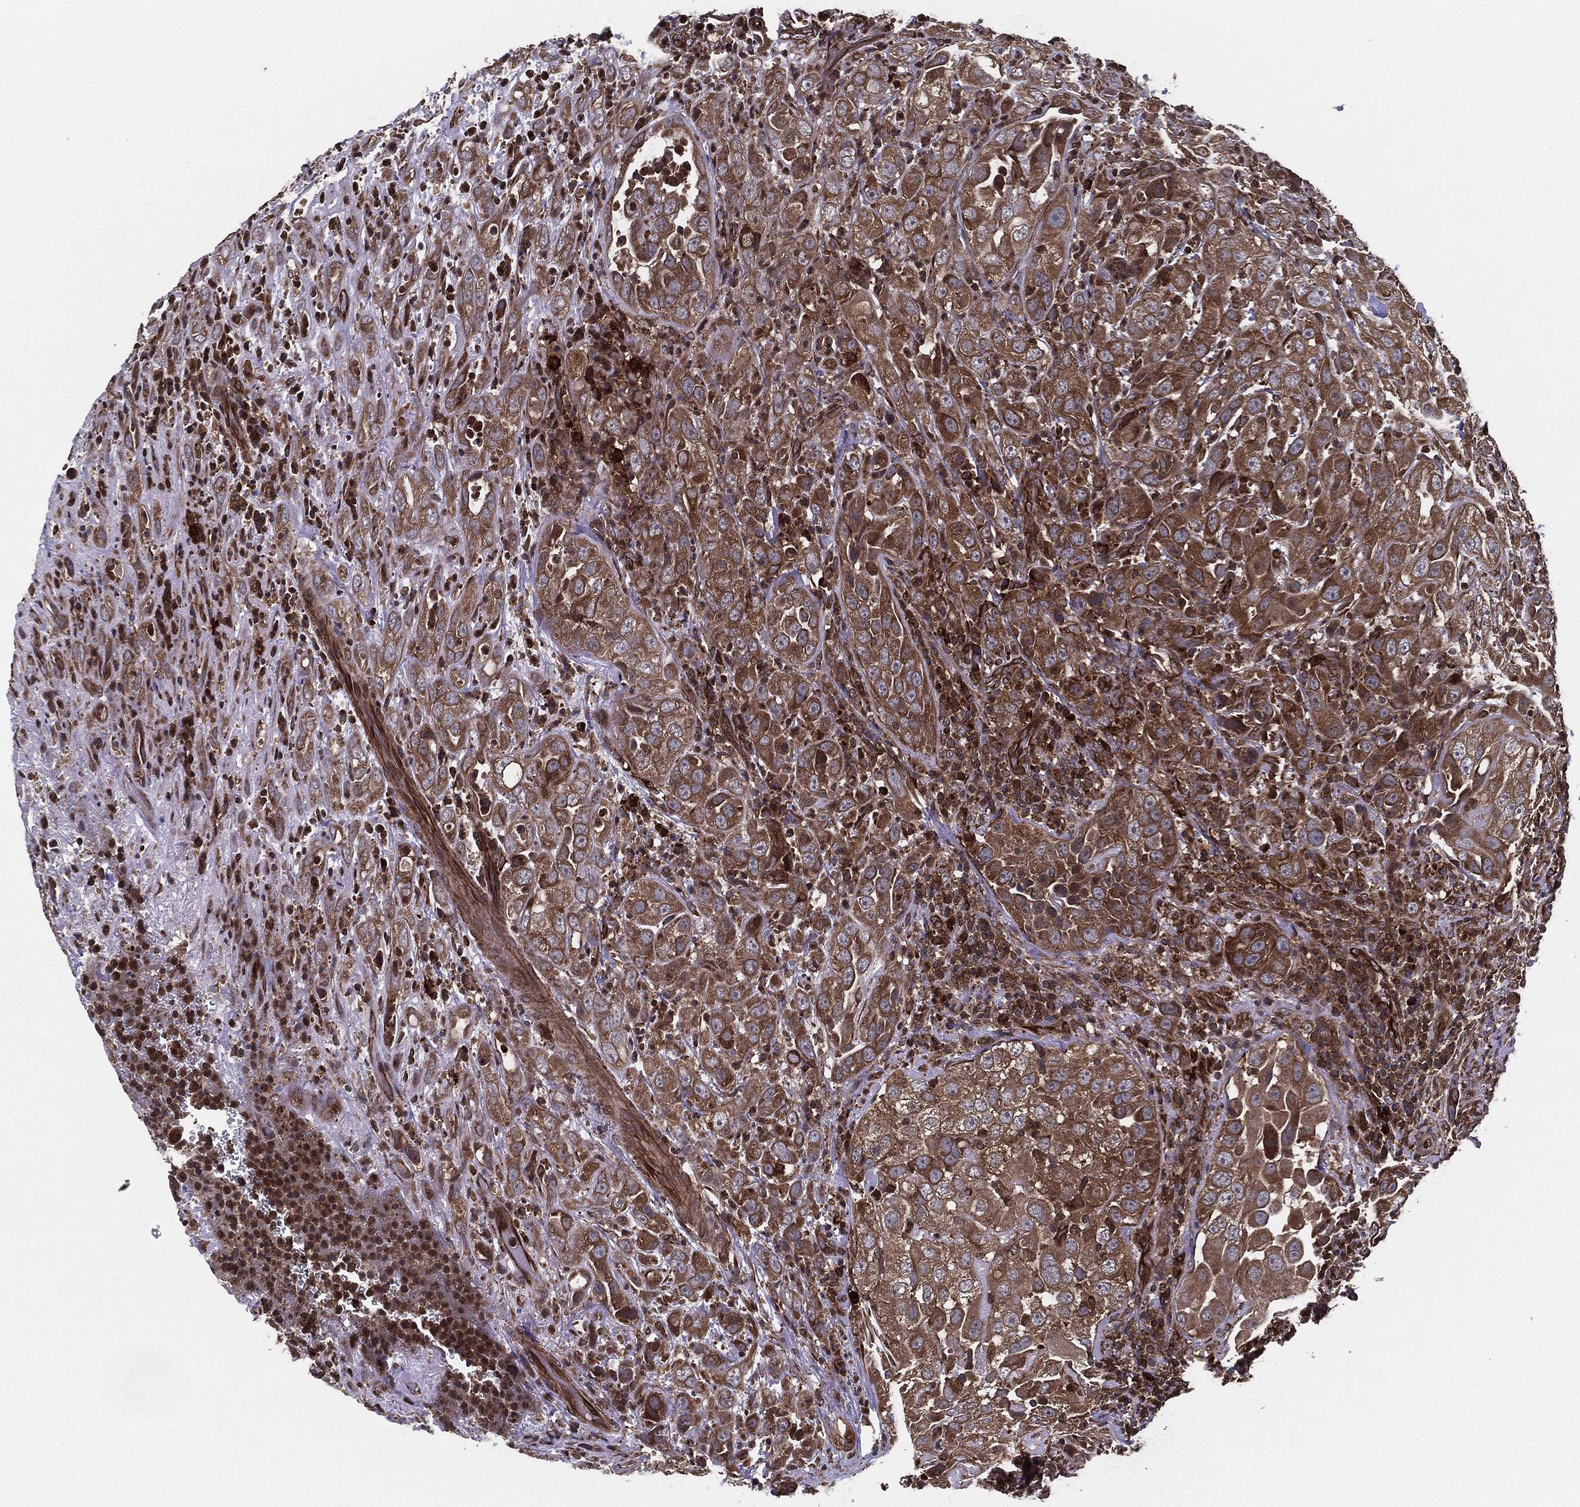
{"staining": {"intensity": "strong", "quantity": ">75%", "location": "cytoplasmic/membranous"}, "tissue": "urothelial cancer", "cell_type": "Tumor cells", "image_type": "cancer", "snomed": [{"axis": "morphology", "description": "Urothelial carcinoma, High grade"}, {"axis": "topography", "description": "Urinary bladder"}], "caption": "Tumor cells demonstrate strong cytoplasmic/membranous positivity in about >75% of cells in urothelial cancer.", "gene": "RAP1GDS1", "patient": {"sex": "female", "age": 41}}